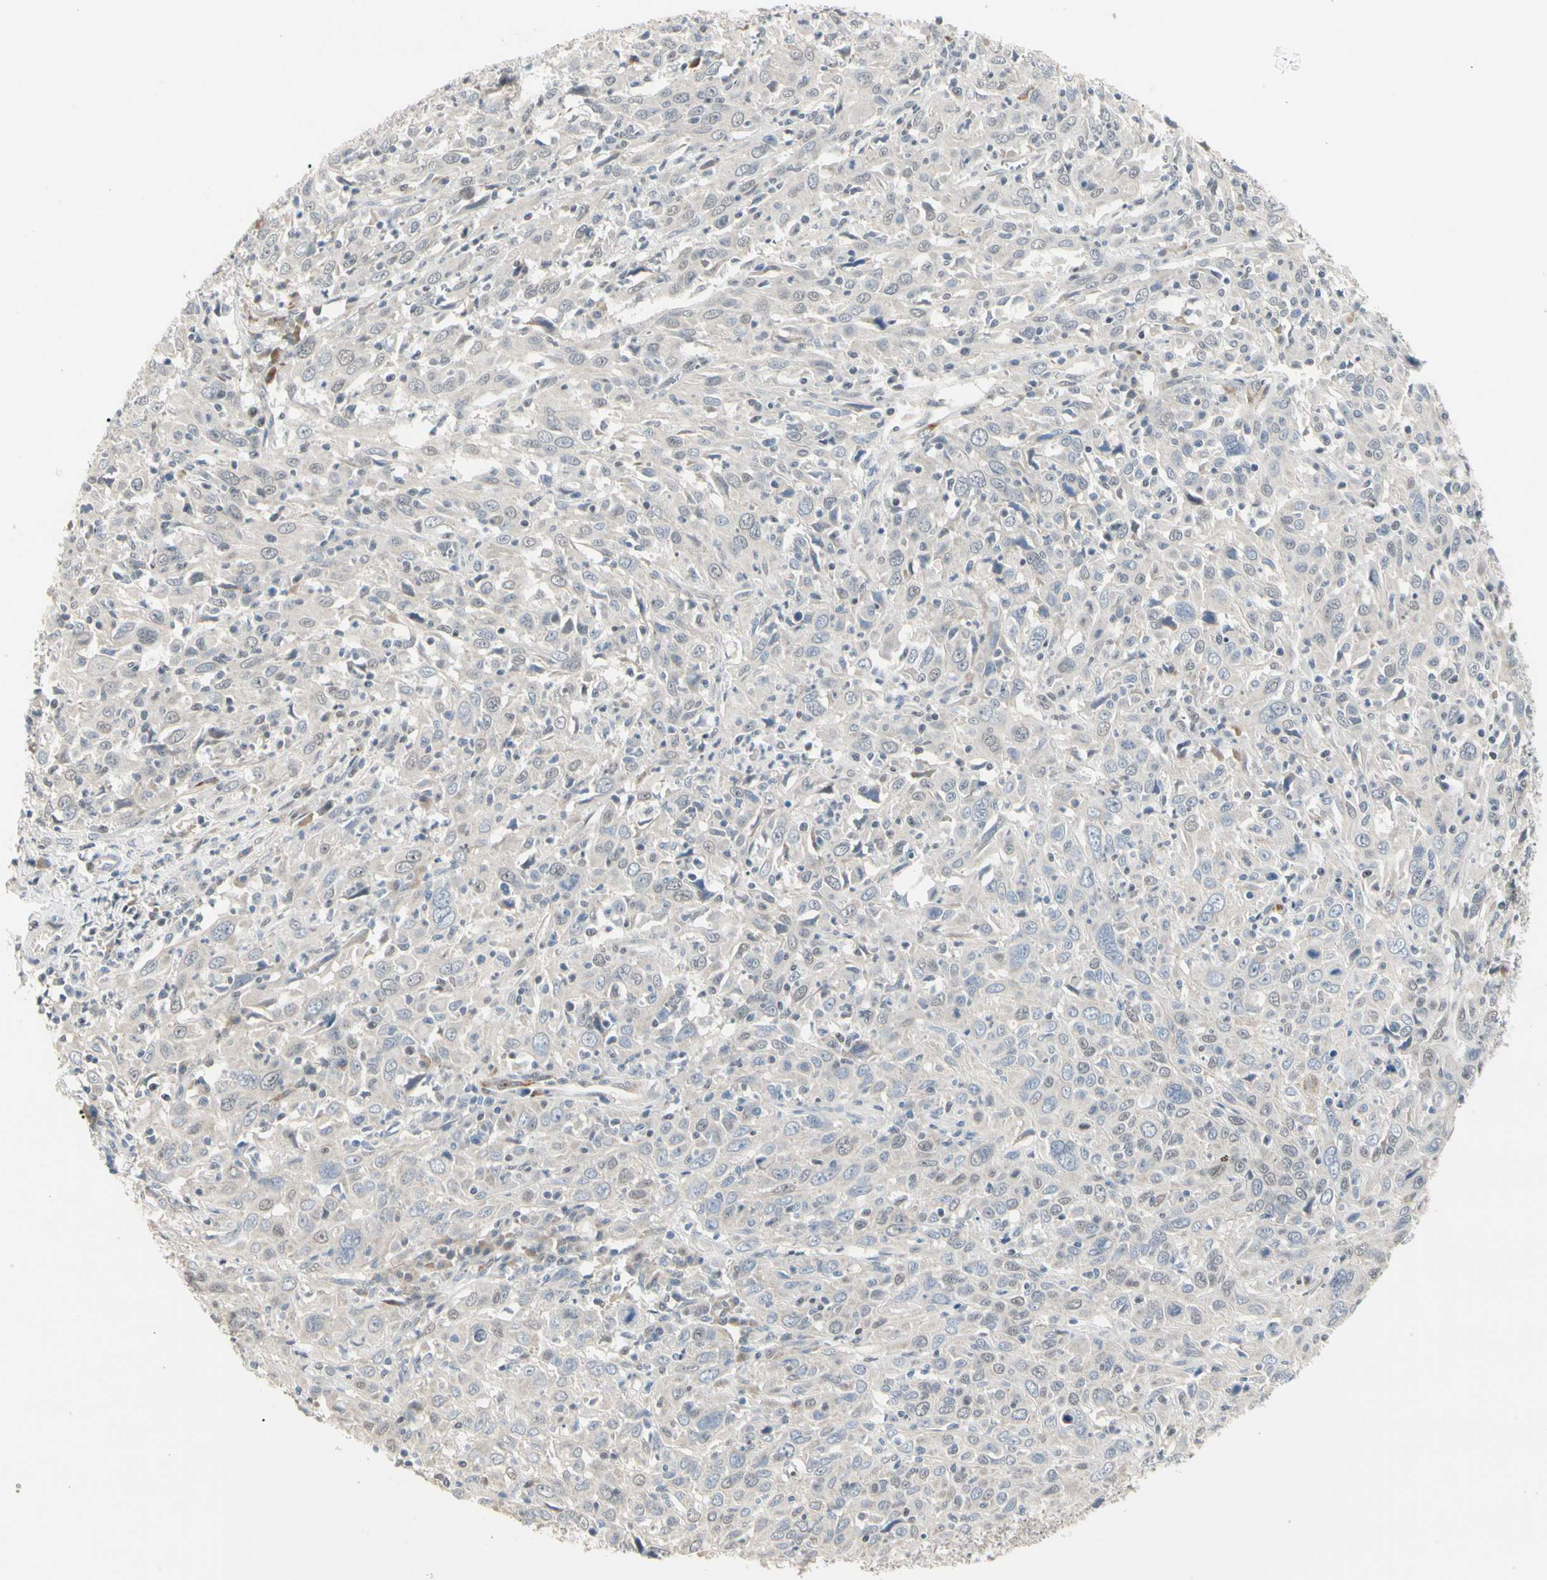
{"staining": {"intensity": "negative", "quantity": "none", "location": "none"}, "tissue": "cervical cancer", "cell_type": "Tumor cells", "image_type": "cancer", "snomed": [{"axis": "morphology", "description": "Squamous cell carcinoma, NOS"}, {"axis": "topography", "description": "Cervix"}], "caption": "Protein analysis of cervical cancer (squamous cell carcinoma) shows no significant expression in tumor cells. Brightfield microscopy of immunohistochemistry (IHC) stained with DAB (brown) and hematoxylin (blue), captured at high magnification.", "gene": "GREM1", "patient": {"sex": "female", "age": 46}}